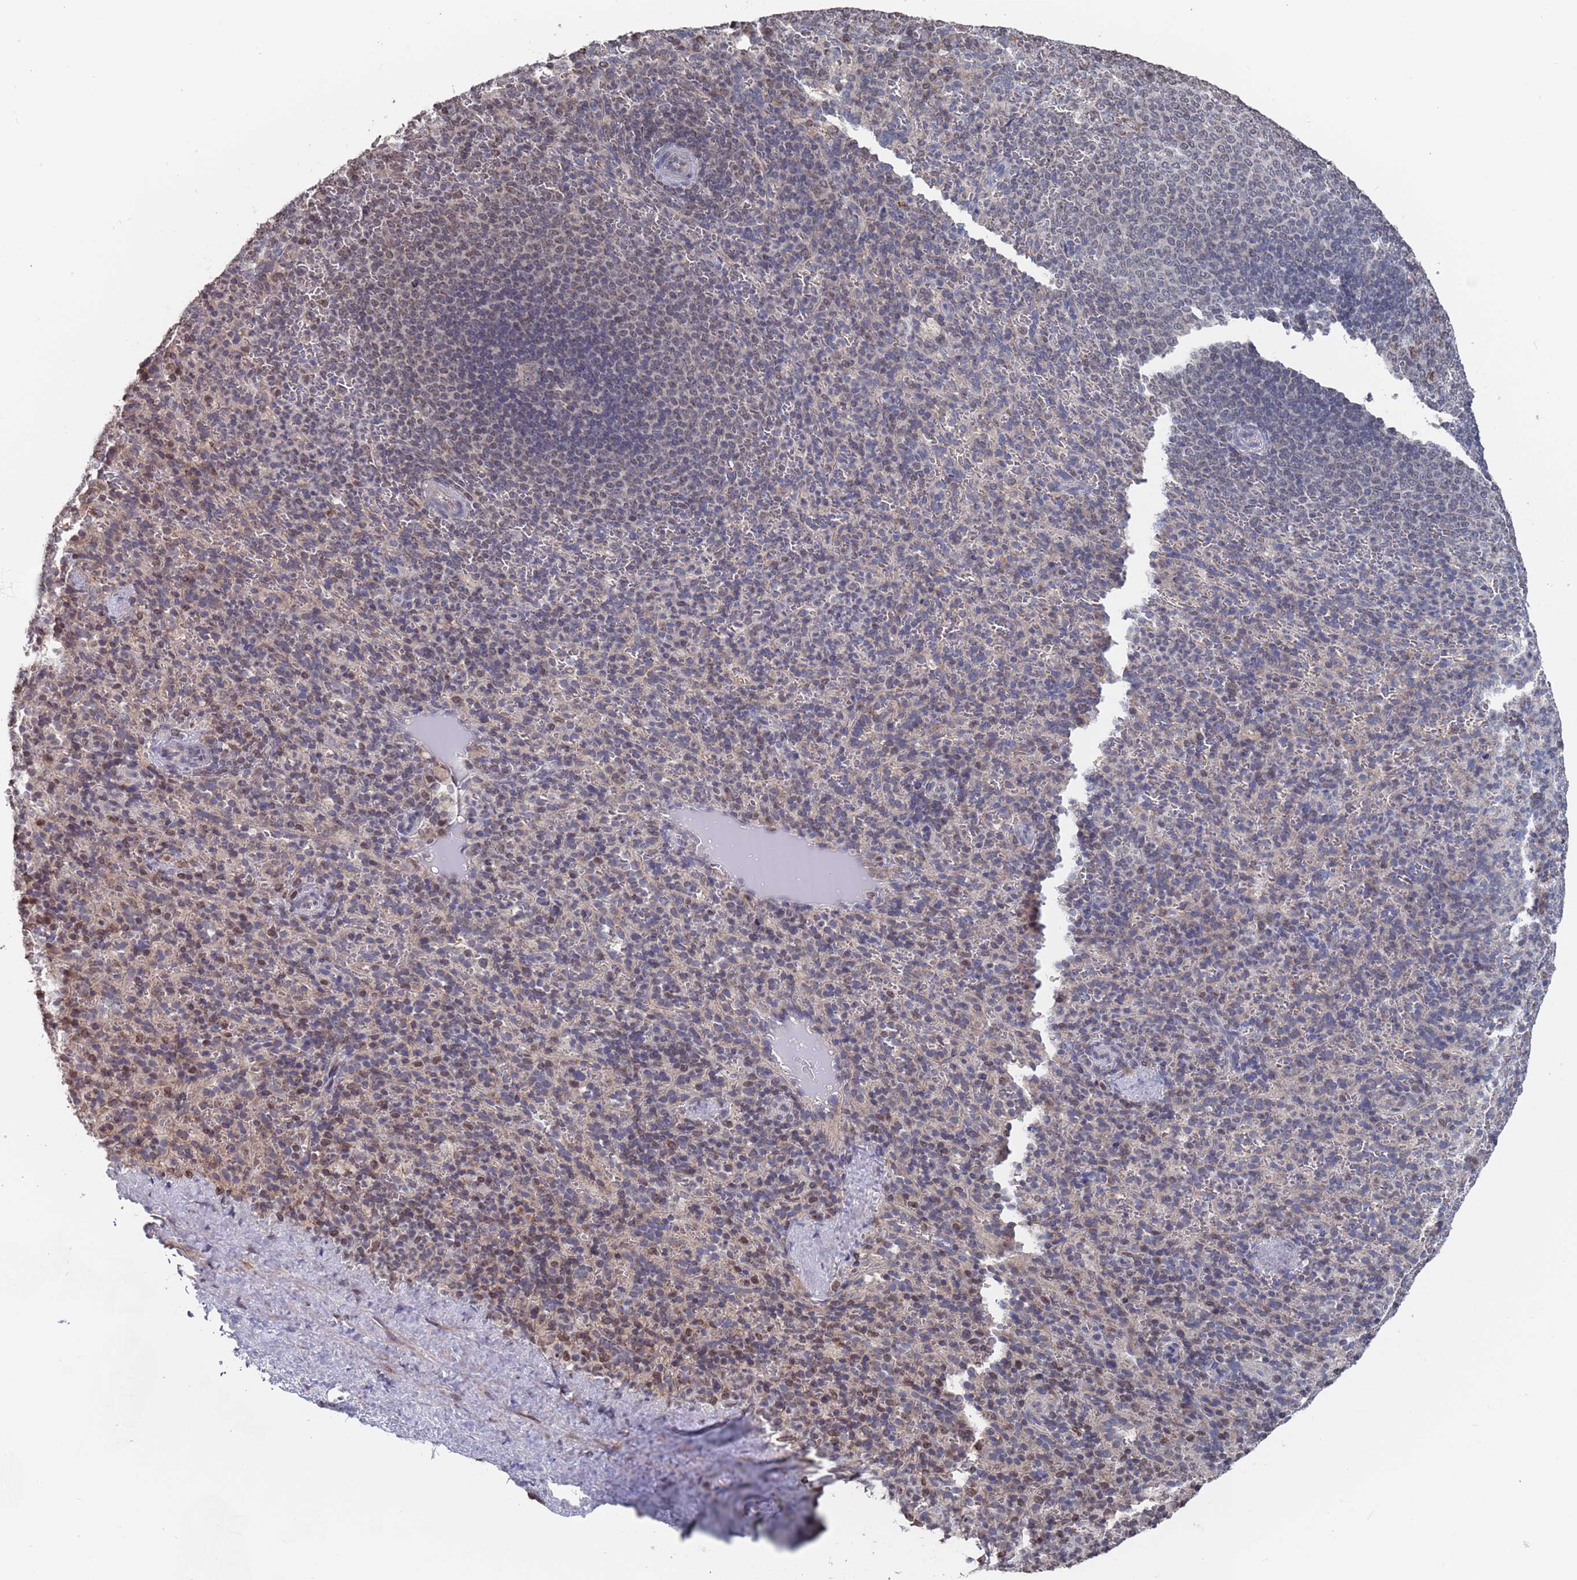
{"staining": {"intensity": "weak", "quantity": "25%-75%", "location": "nuclear"}, "tissue": "spleen", "cell_type": "Cells in red pulp", "image_type": "normal", "snomed": [{"axis": "morphology", "description": "Normal tissue, NOS"}, {"axis": "topography", "description": "Spleen"}], "caption": "Immunohistochemistry of benign human spleen shows low levels of weak nuclear positivity in about 25%-75% of cells in red pulp. The protein is shown in brown color, while the nuclei are stained blue.", "gene": "SDHAF3", "patient": {"sex": "female", "age": 21}}